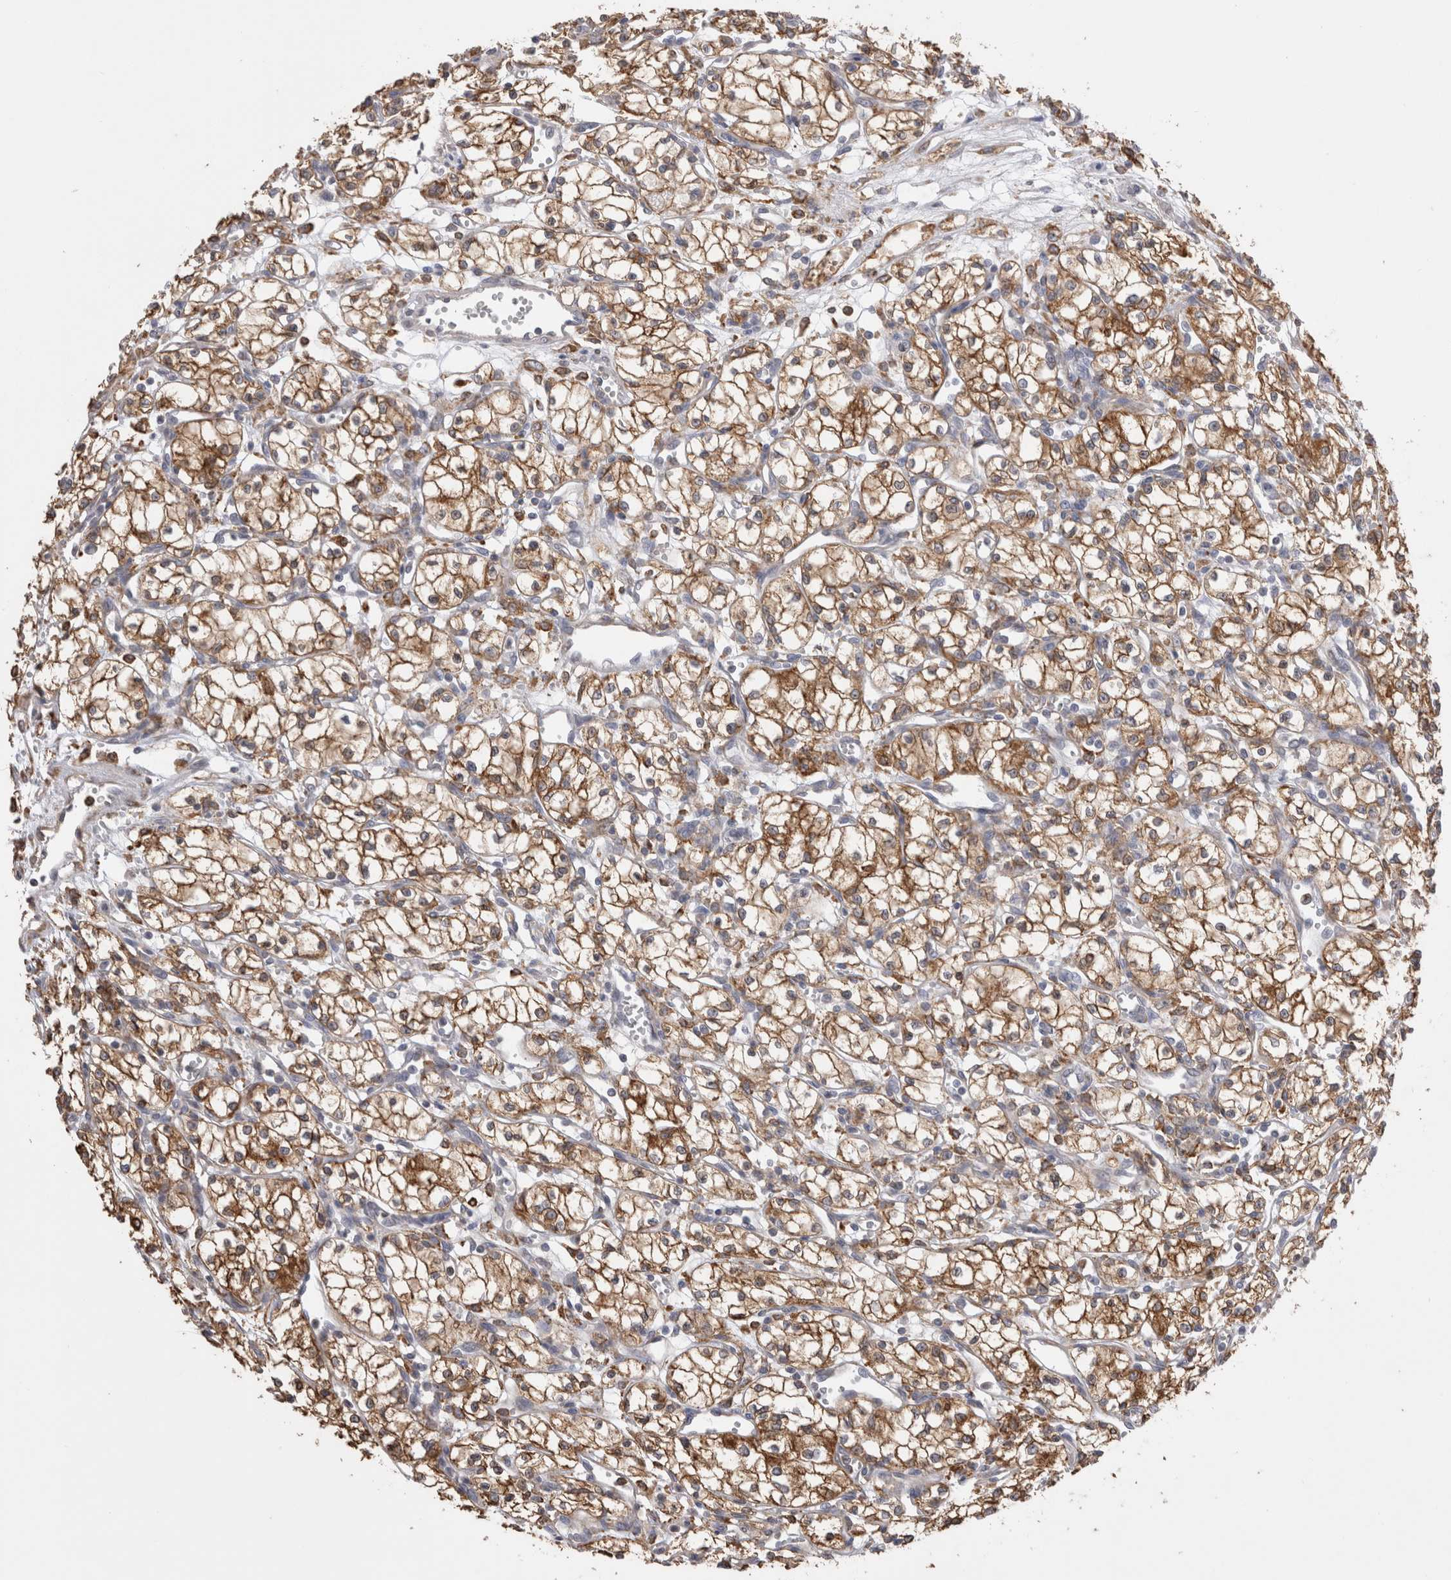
{"staining": {"intensity": "moderate", "quantity": ">75%", "location": "cytoplasmic/membranous"}, "tissue": "renal cancer", "cell_type": "Tumor cells", "image_type": "cancer", "snomed": [{"axis": "morphology", "description": "Normal tissue, NOS"}, {"axis": "morphology", "description": "Adenocarcinoma, NOS"}, {"axis": "topography", "description": "Kidney"}], "caption": "Renal adenocarcinoma stained with a brown dye demonstrates moderate cytoplasmic/membranous positive staining in approximately >75% of tumor cells.", "gene": "LRPAP1", "patient": {"sex": "male", "age": 59}}